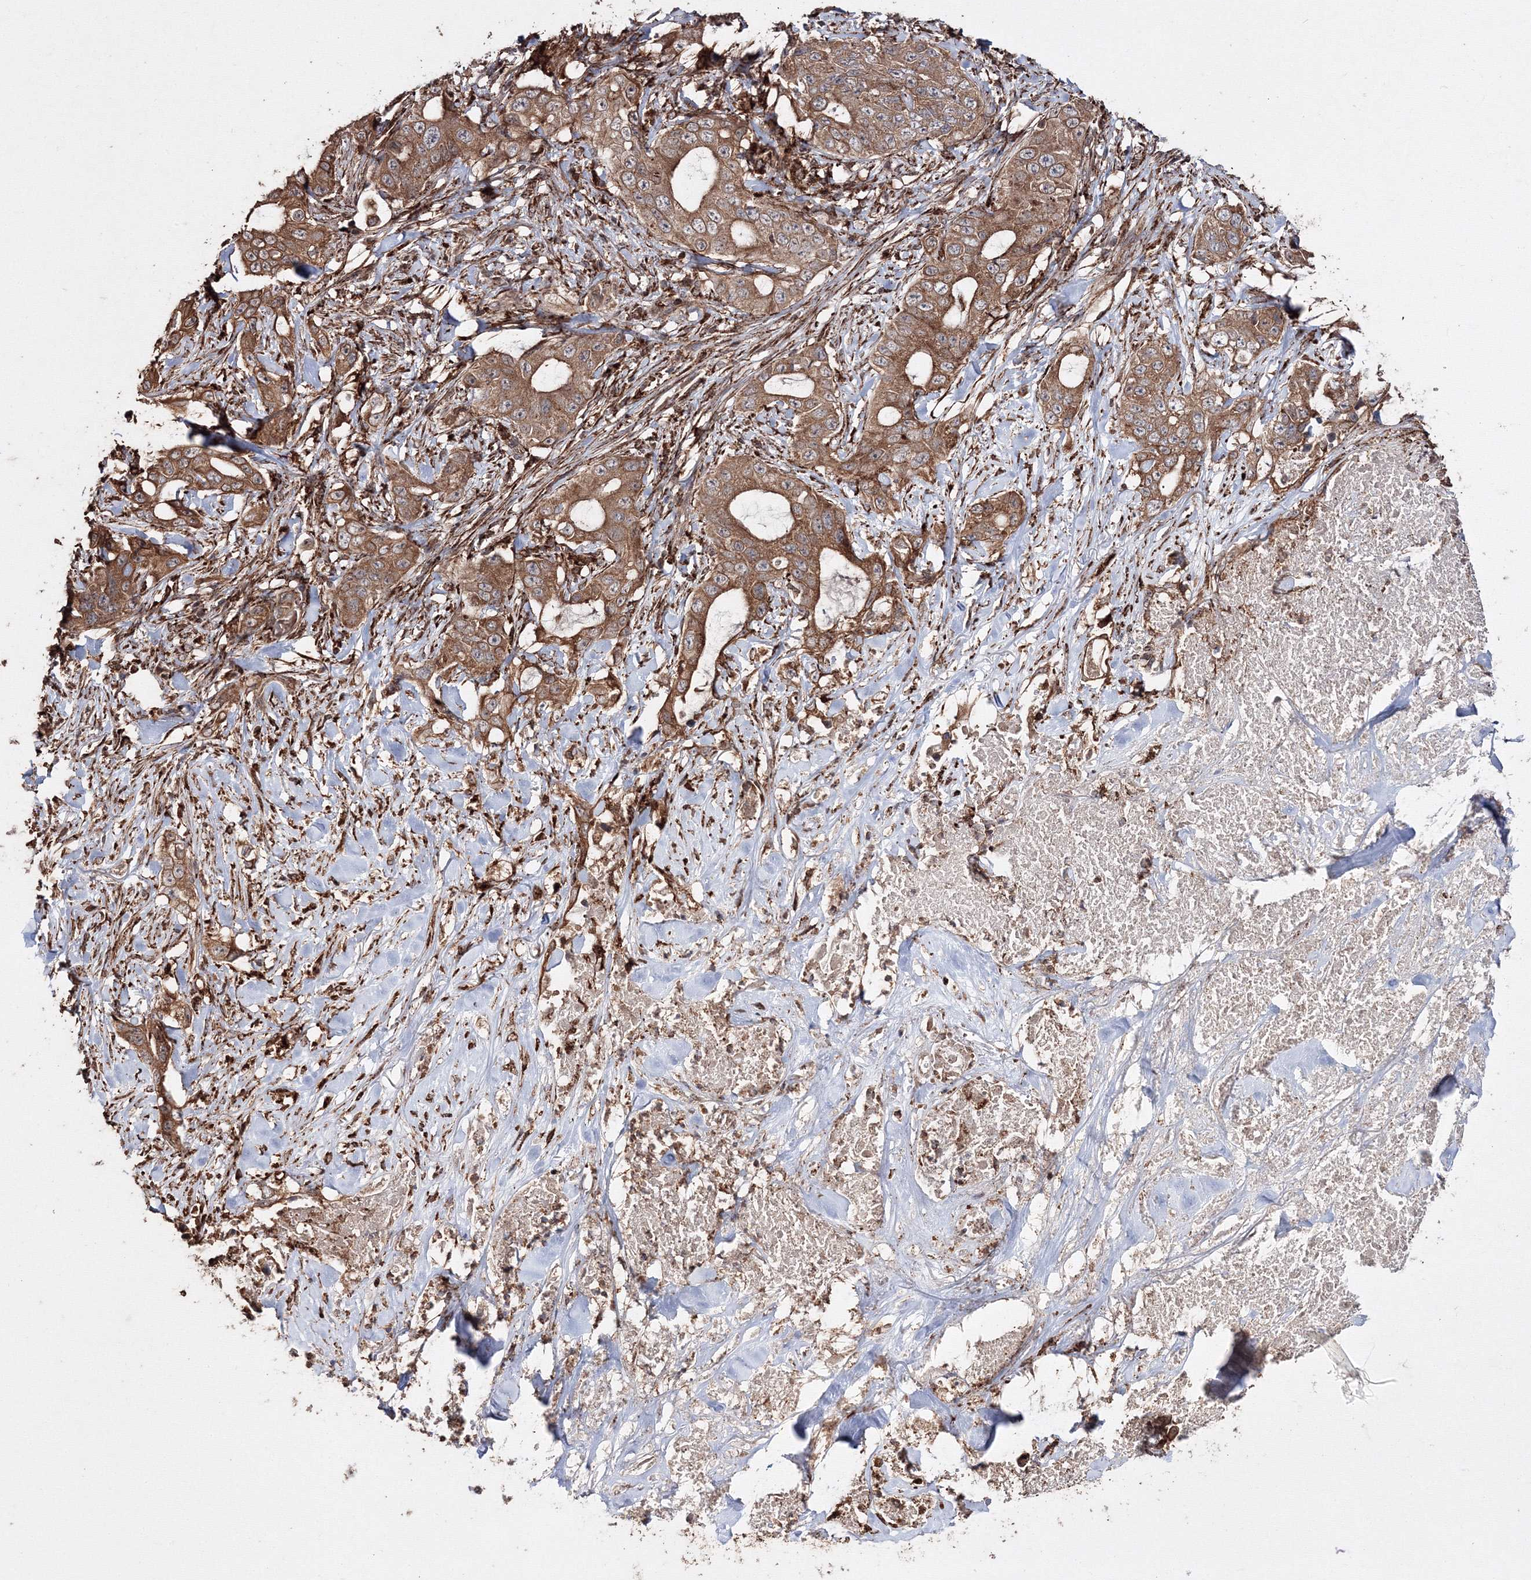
{"staining": {"intensity": "moderate", "quantity": ">75%", "location": "cytoplasmic/membranous"}, "tissue": "lung cancer", "cell_type": "Tumor cells", "image_type": "cancer", "snomed": [{"axis": "morphology", "description": "Adenocarcinoma, NOS"}, {"axis": "topography", "description": "Lung"}], "caption": "Lung adenocarcinoma was stained to show a protein in brown. There is medium levels of moderate cytoplasmic/membranous staining in approximately >75% of tumor cells. (brown staining indicates protein expression, while blue staining denotes nuclei).", "gene": "DDO", "patient": {"sex": "female", "age": 51}}